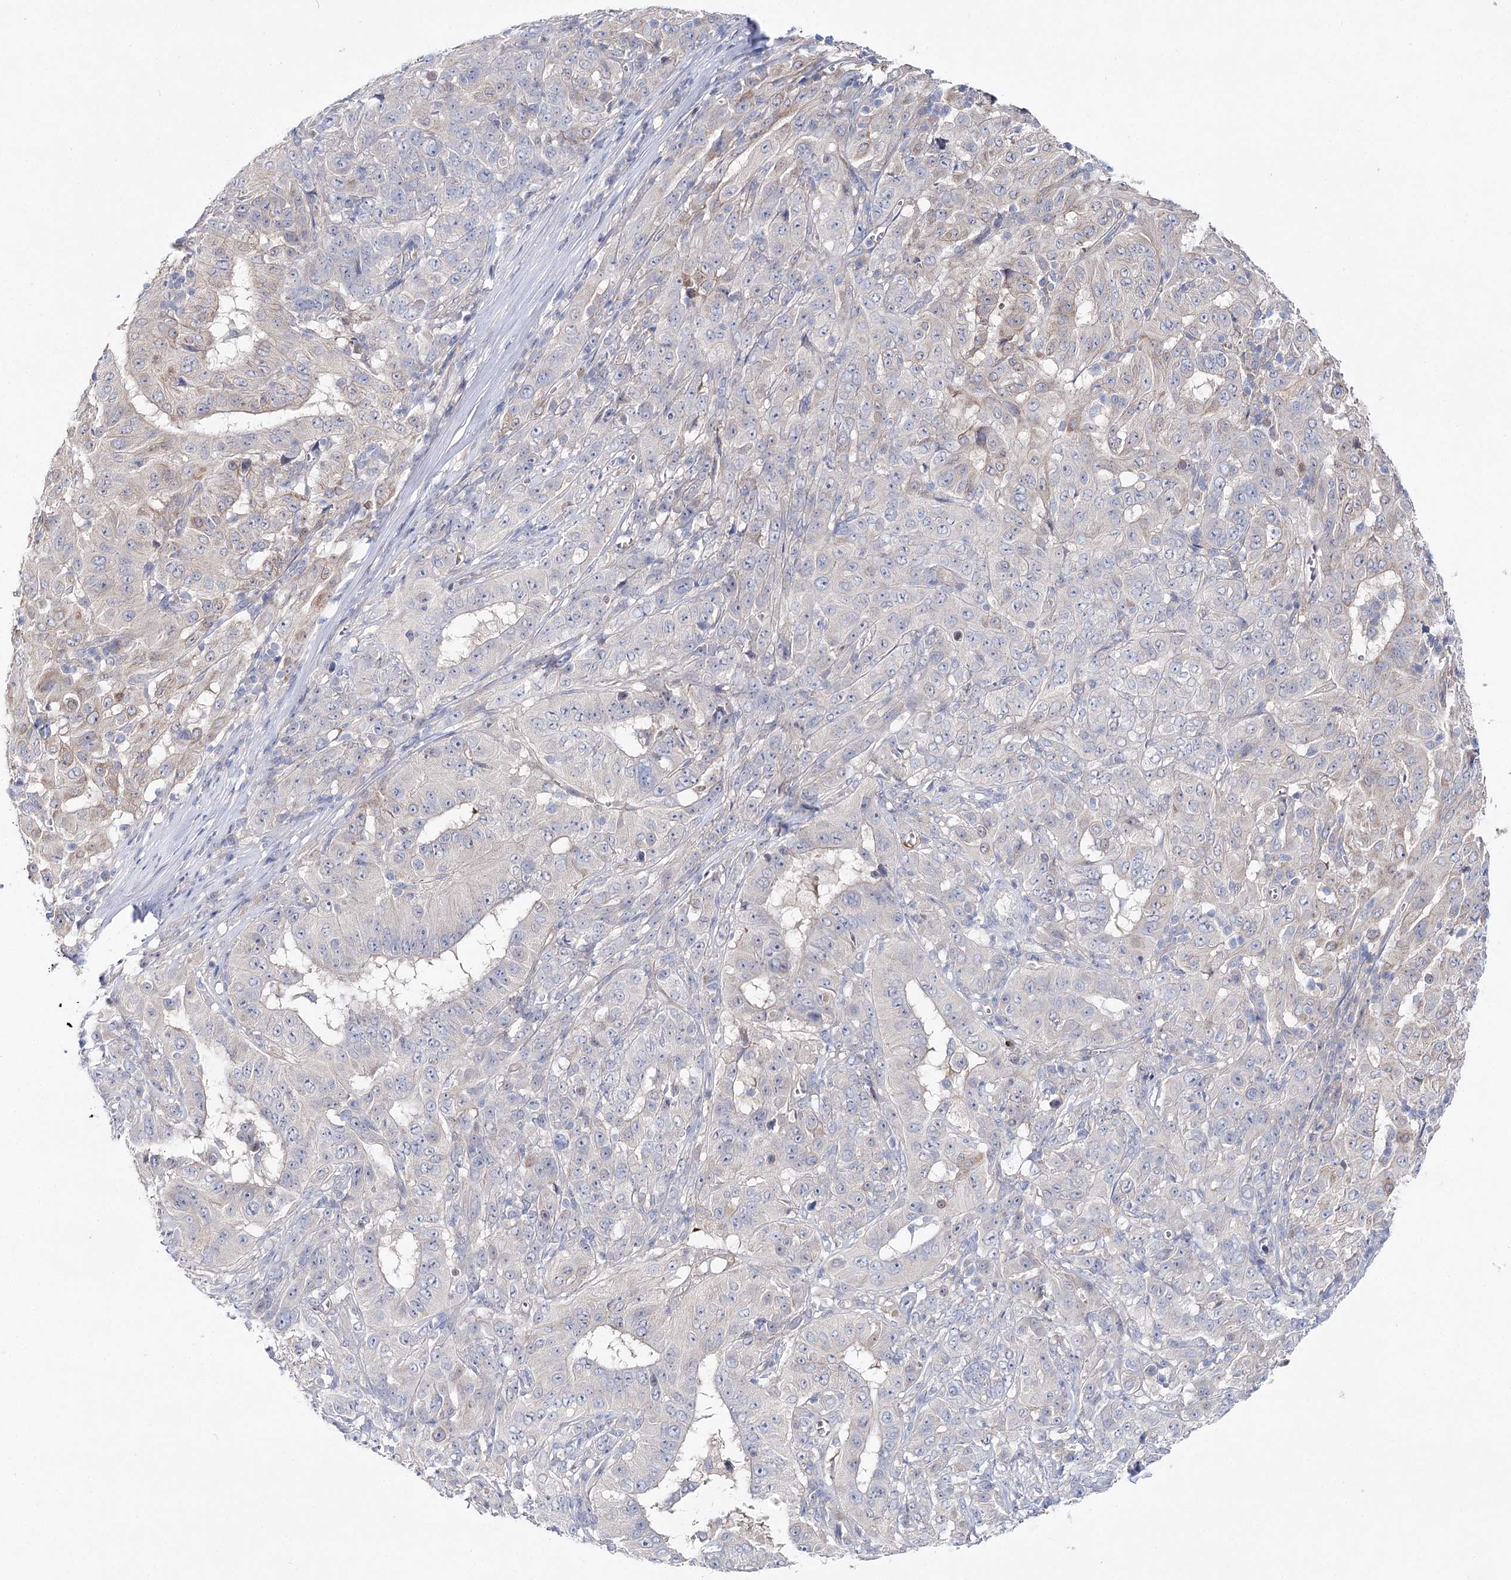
{"staining": {"intensity": "negative", "quantity": "none", "location": "none"}, "tissue": "pancreatic cancer", "cell_type": "Tumor cells", "image_type": "cancer", "snomed": [{"axis": "morphology", "description": "Adenocarcinoma, NOS"}, {"axis": "topography", "description": "Pancreas"}], "caption": "Tumor cells show no significant positivity in pancreatic cancer (adenocarcinoma).", "gene": "LRRC14B", "patient": {"sex": "male", "age": 63}}